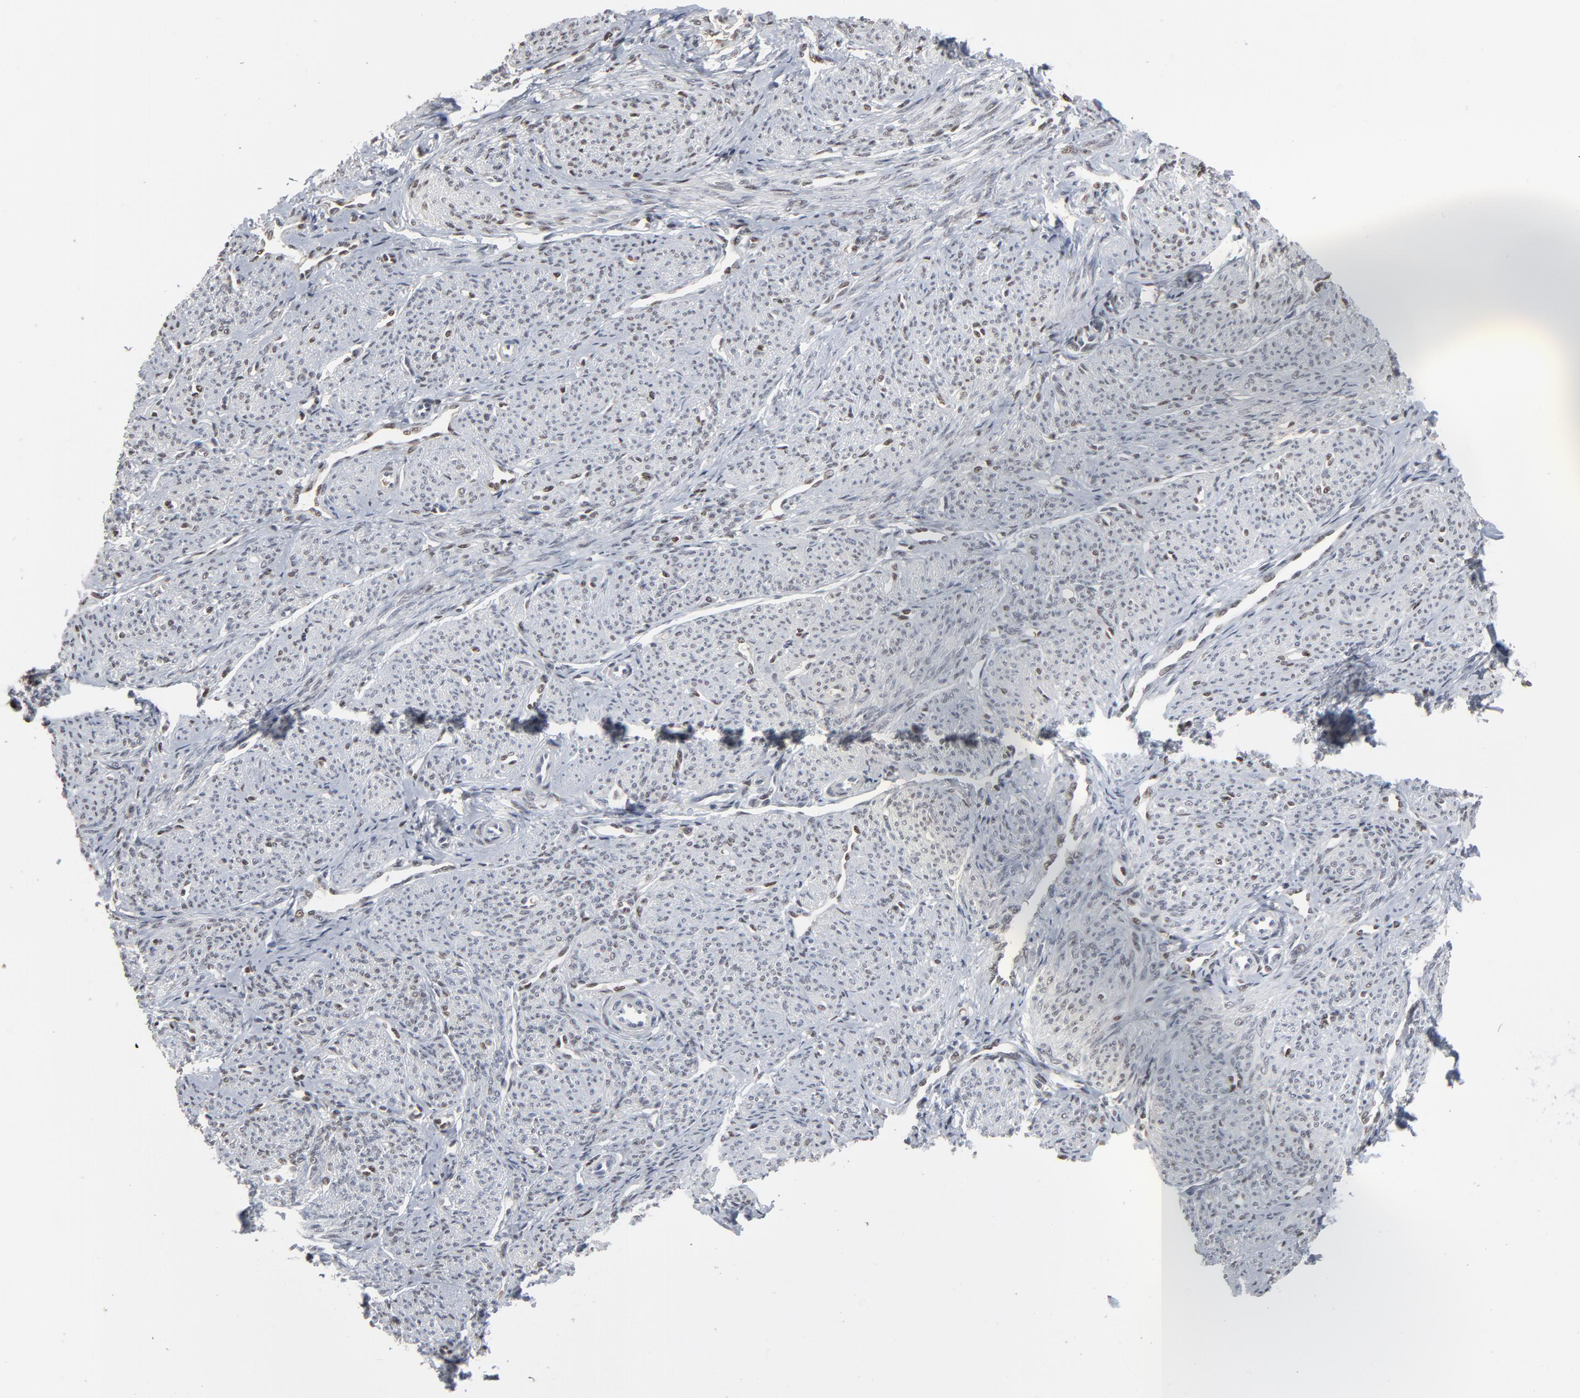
{"staining": {"intensity": "negative", "quantity": "none", "location": "none"}, "tissue": "smooth muscle", "cell_type": "Smooth muscle cells", "image_type": "normal", "snomed": [{"axis": "morphology", "description": "Normal tissue, NOS"}, {"axis": "topography", "description": "Smooth muscle"}], "caption": "Human smooth muscle stained for a protein using immunohistochemistry (IHC) demonstrates no expression in smooth muscle cells.", "gene": "ATF7", "patient": {"sex": "female", "age": 65}}